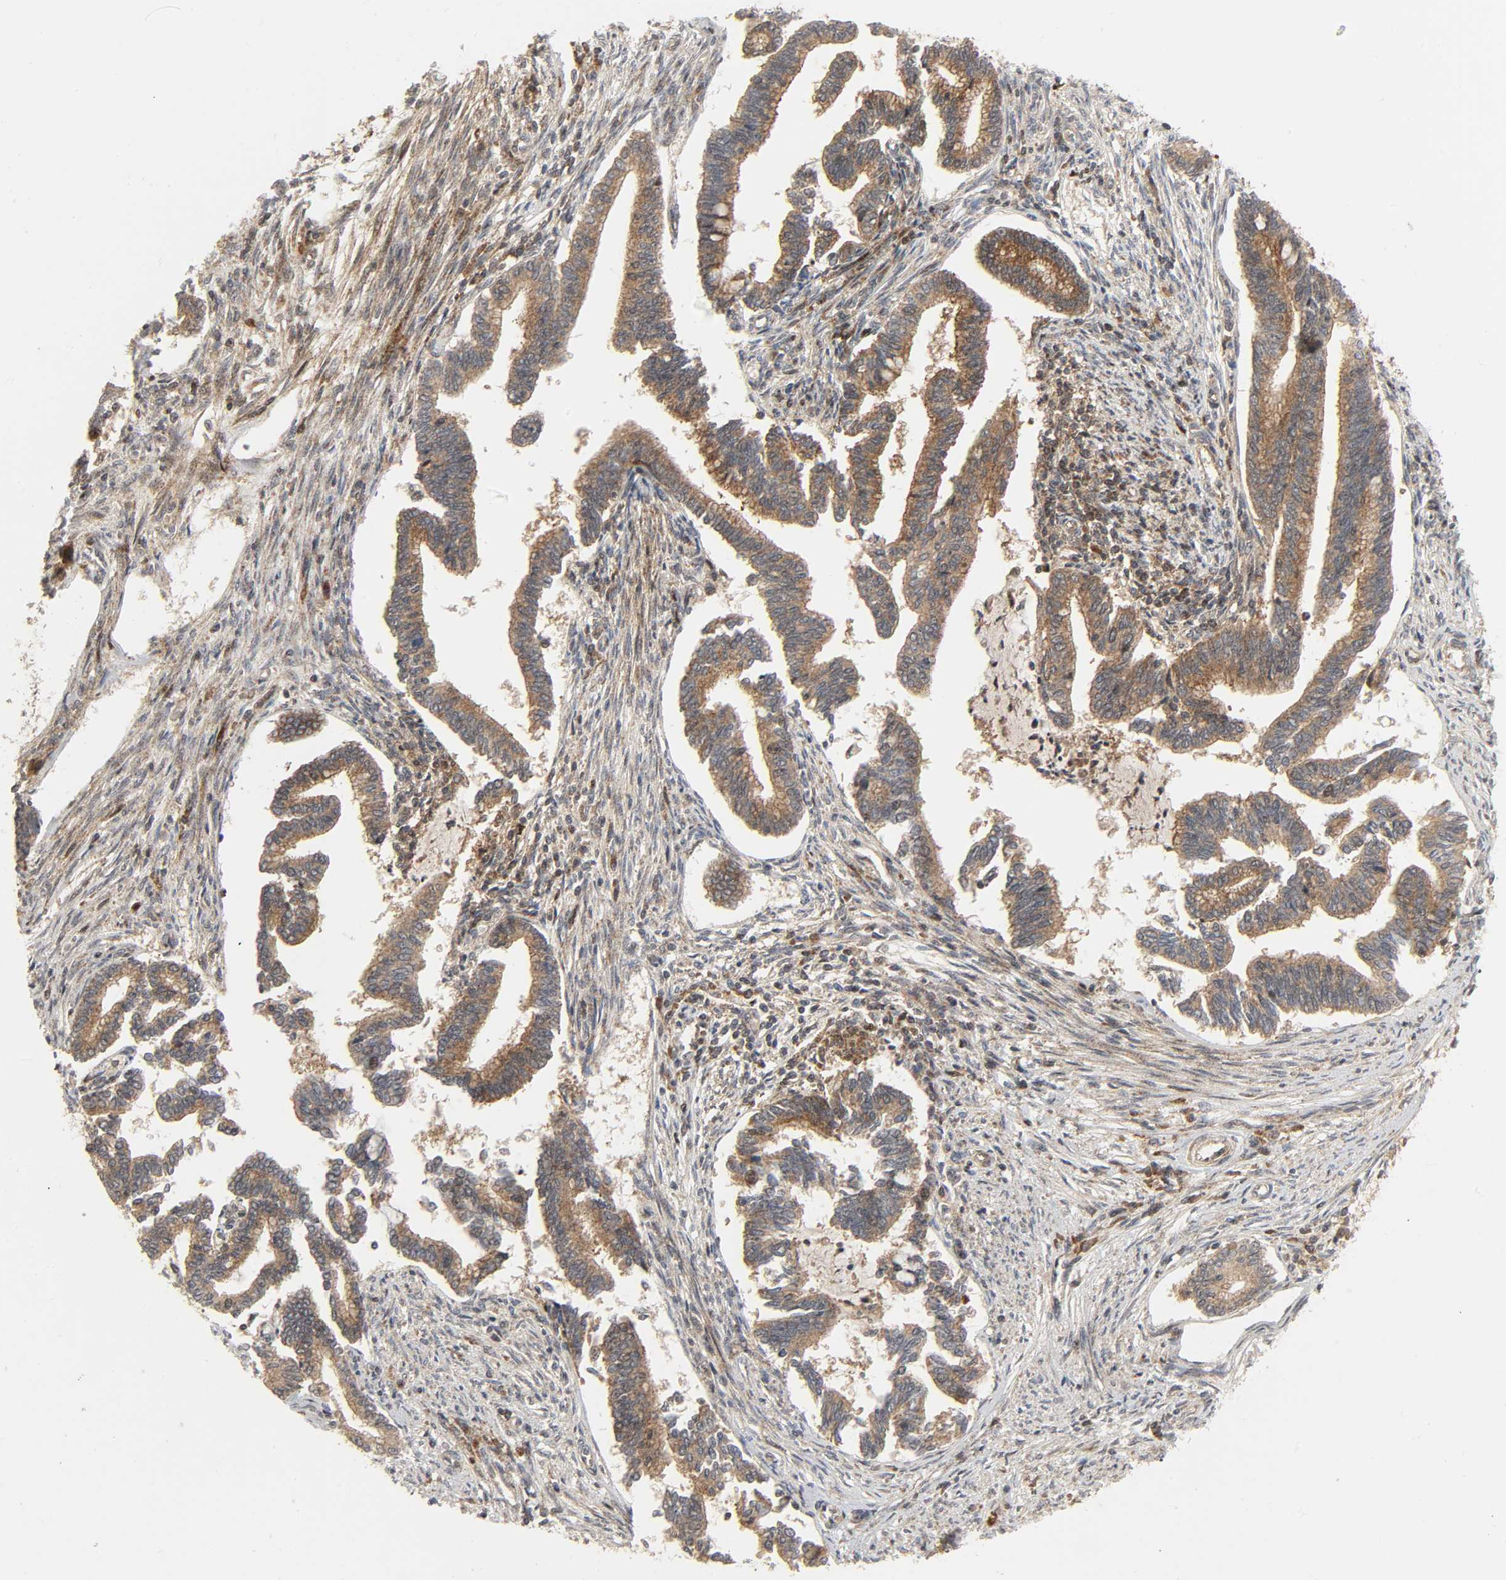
{"staining": {"intensity": "strong", "quantity": ">75%", "location": "cytoplasmic/membranous"}, "tissue": "cervical cancer", "cell_type": "Tumor cells", "image_type": "cancer", "snomed": [{"axis": "morphology", "description": "Adenocarcinoma, NOS"}, {"axis": "topography", "description": "Cervix"}], "caption": "High-power microscopy captured an IHC micrograph of cervical cancer (adenocarcinoma), revealing strong cytoplasmic/membranous positivity in about >75% of tumor cells.", "gene": "CHUK", "patient": {"sex": "female", "age": 36}}